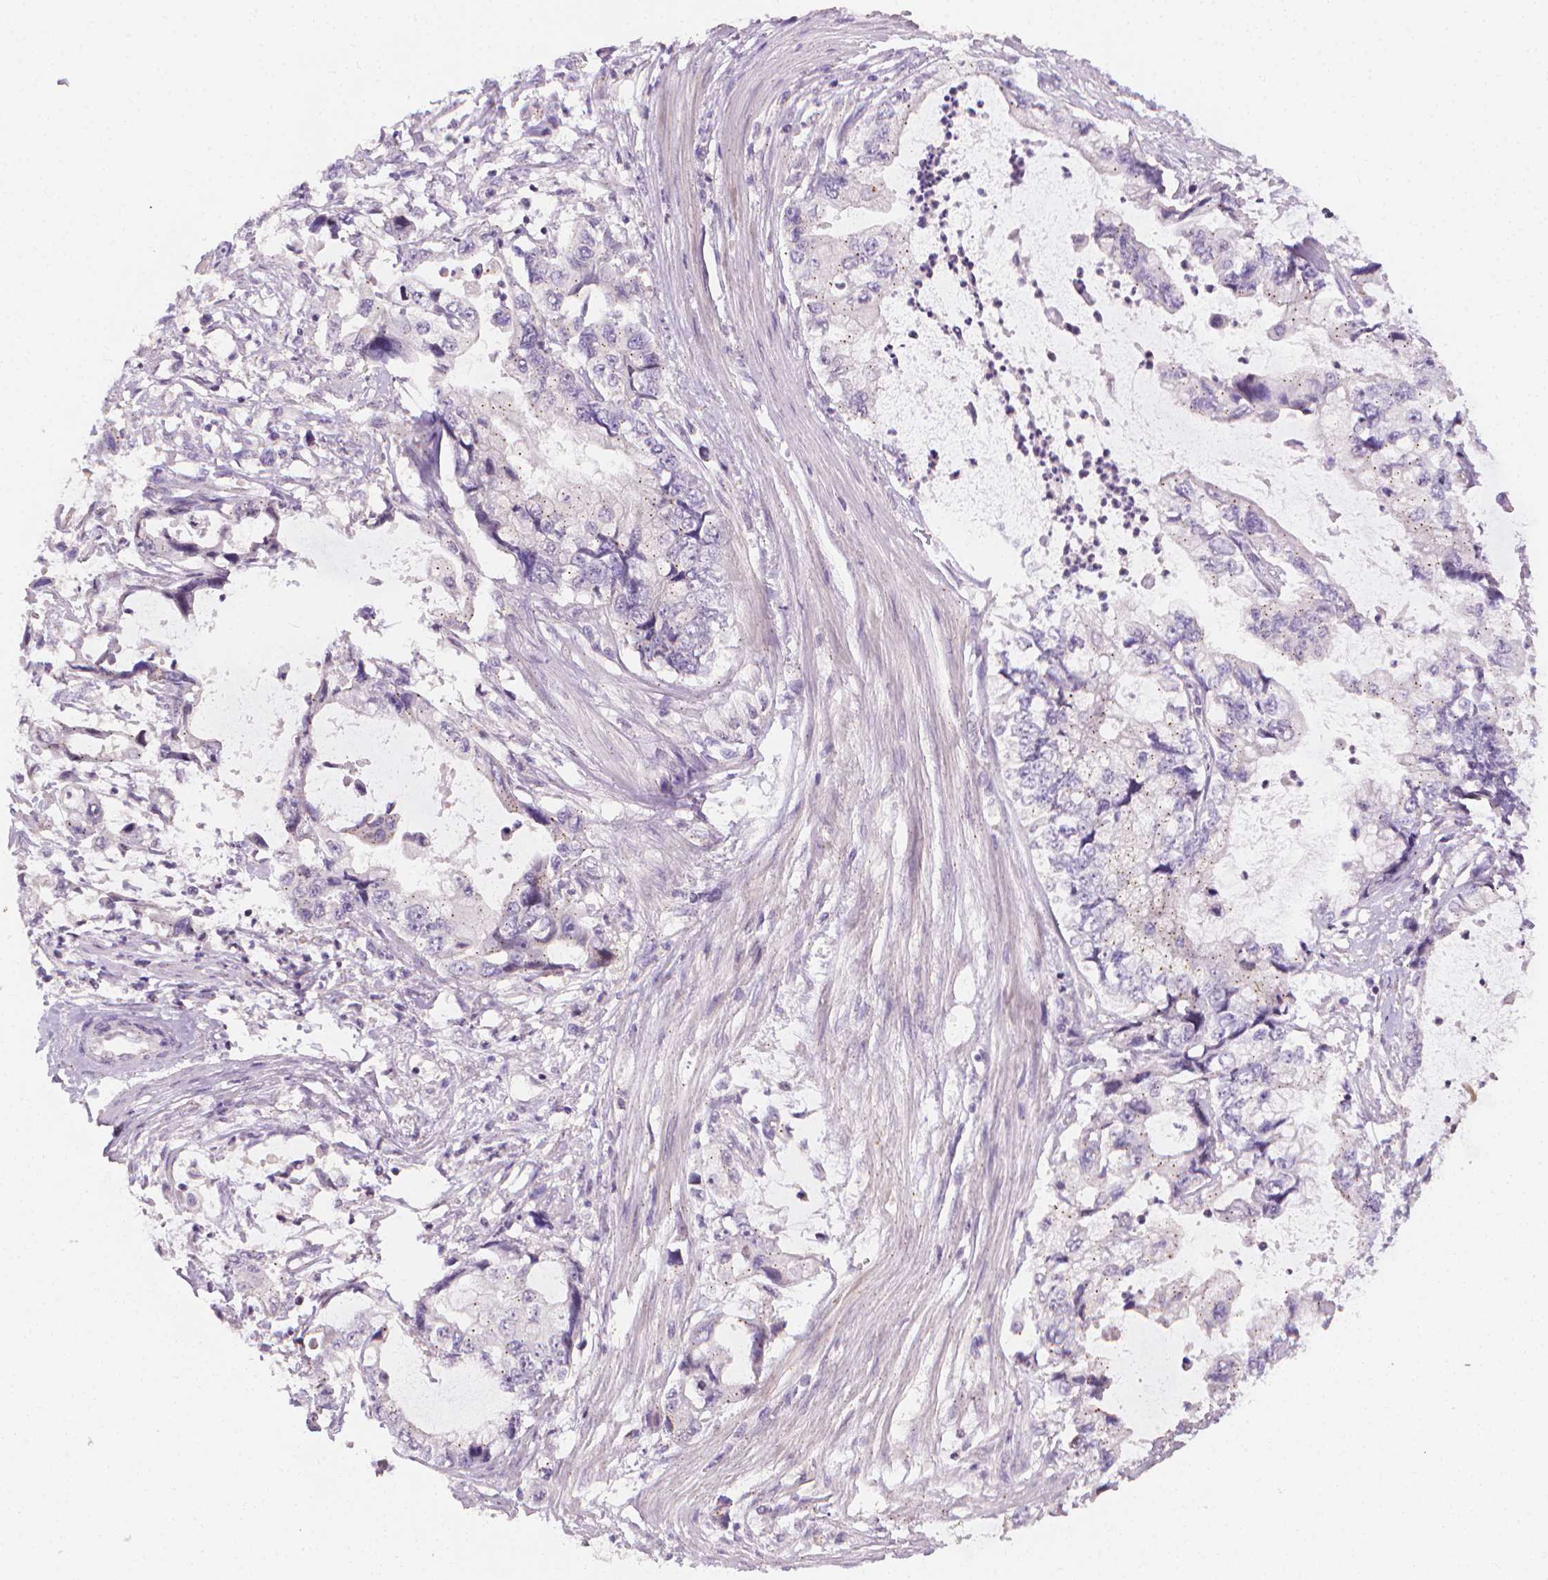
{"staining": {"intensity": "negative", "quantity": "none", "location": "none"}, "tissue": "stomach cancer", "cell_type": "Tumor cells", "image_type": "cancer", "snomed": [{"axis": "morphology", "description": "Adenocarcinoma, NOS"}, {"axis": "topography", "description": "Pancreas"}, {"axis": "topography", "description": "Stomach, upper"}, {"axis": "topography", "description": "Stomach"}], "caption": "High magnification brightfield microscopy of stomach cancer stained with DAB (brown) and counterstained with hematoxylin (blue): tumor cells show no significant positivity.", "gene": "NCAN", "patient": {"sex": "male", "age": 77}}